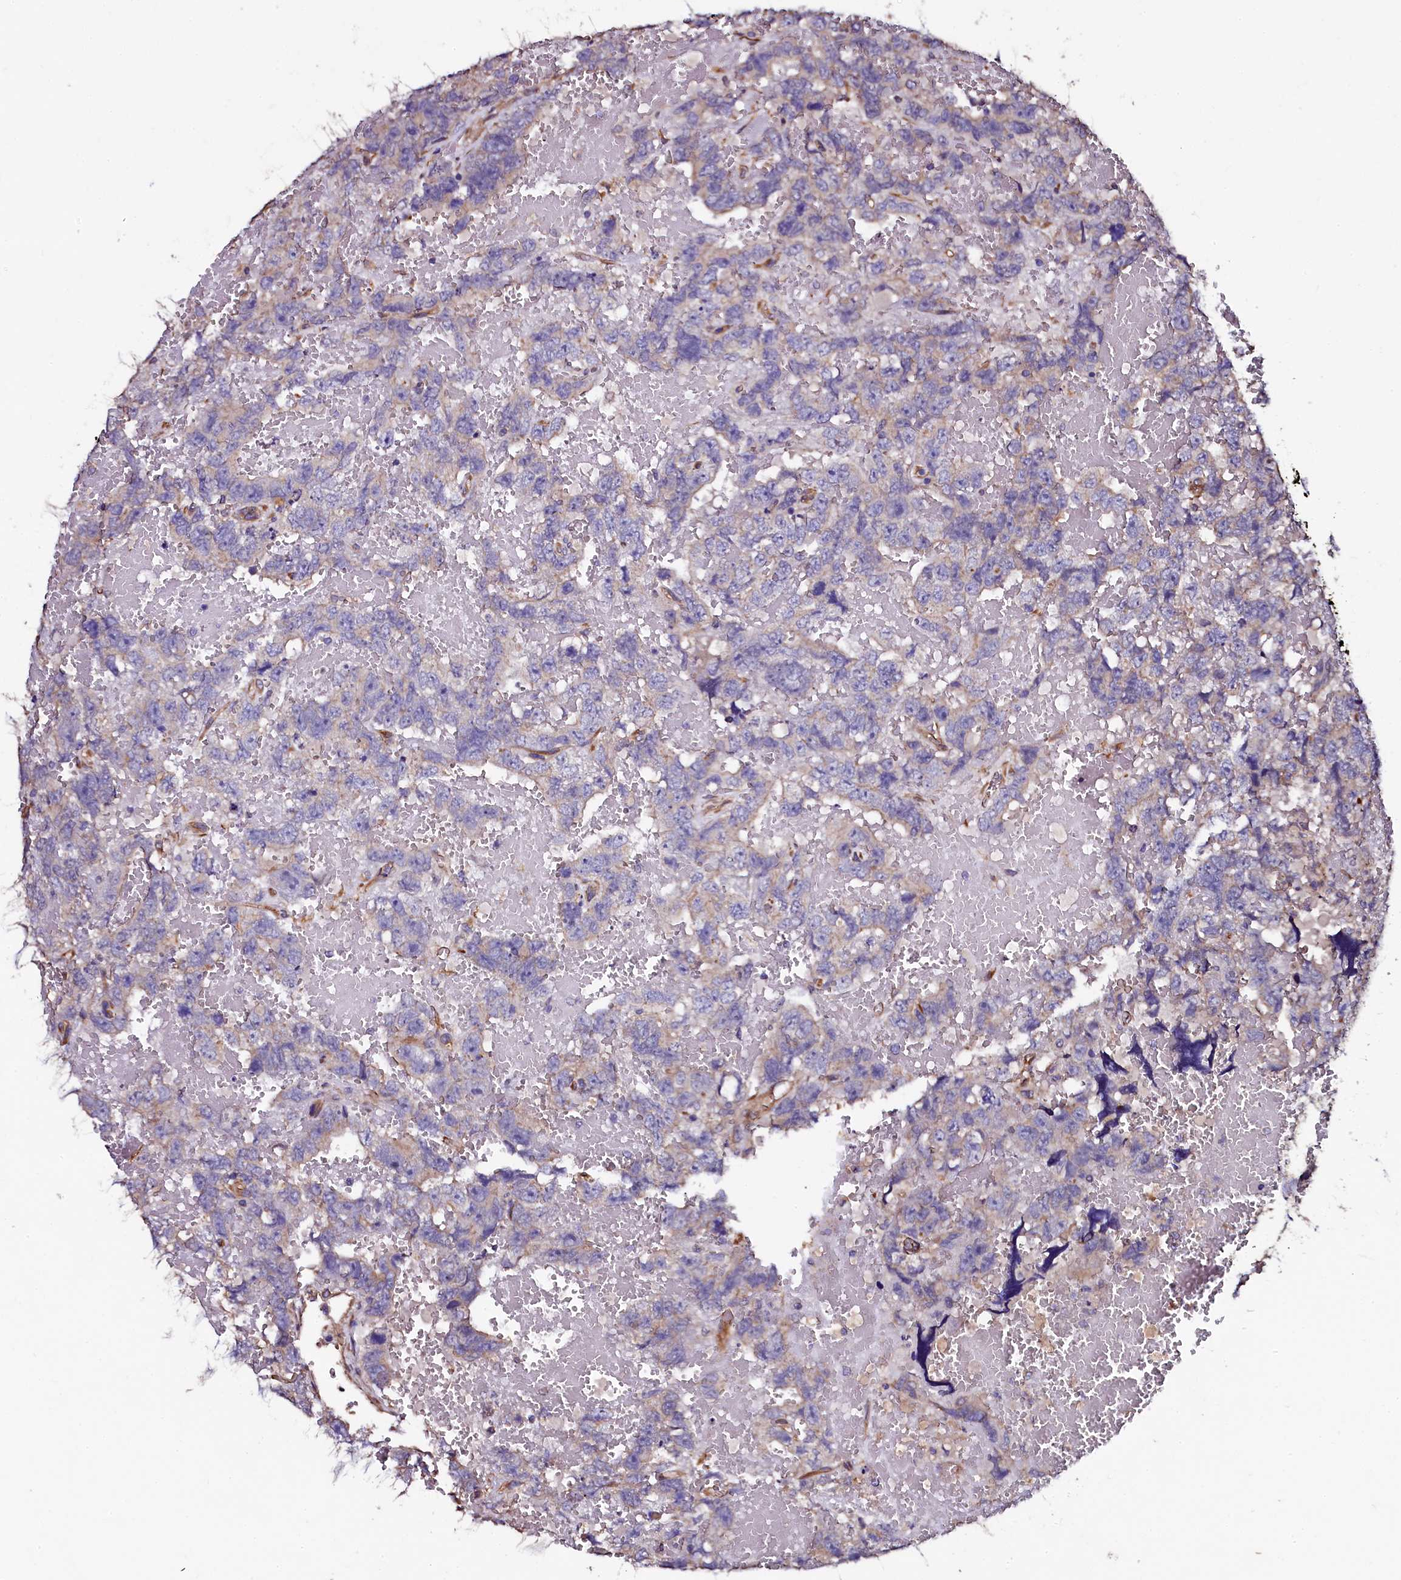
{"staining": {"intensity": "negative", "quantity": "none", "location": "none"}, "tissue": "testis cancer", "cell_type": "Tumor cells", "image_type": "cancer", "snomed": [{"axis": "morphology", "description": "Carcinoma, Embryonal, NOS"}, {"axis": "topography", "description": "Testis"}], "caption": "Tumor cells are negative for protein expression in human embryonal carcinoma (testis). The staining is performed using DAB (3,3'-diaminobenzidine) brown chromogen with nuclei counter-stained in using hematoxylin.", "gene": "APPL2", "patient": {"sex": "male", "age": 45}}